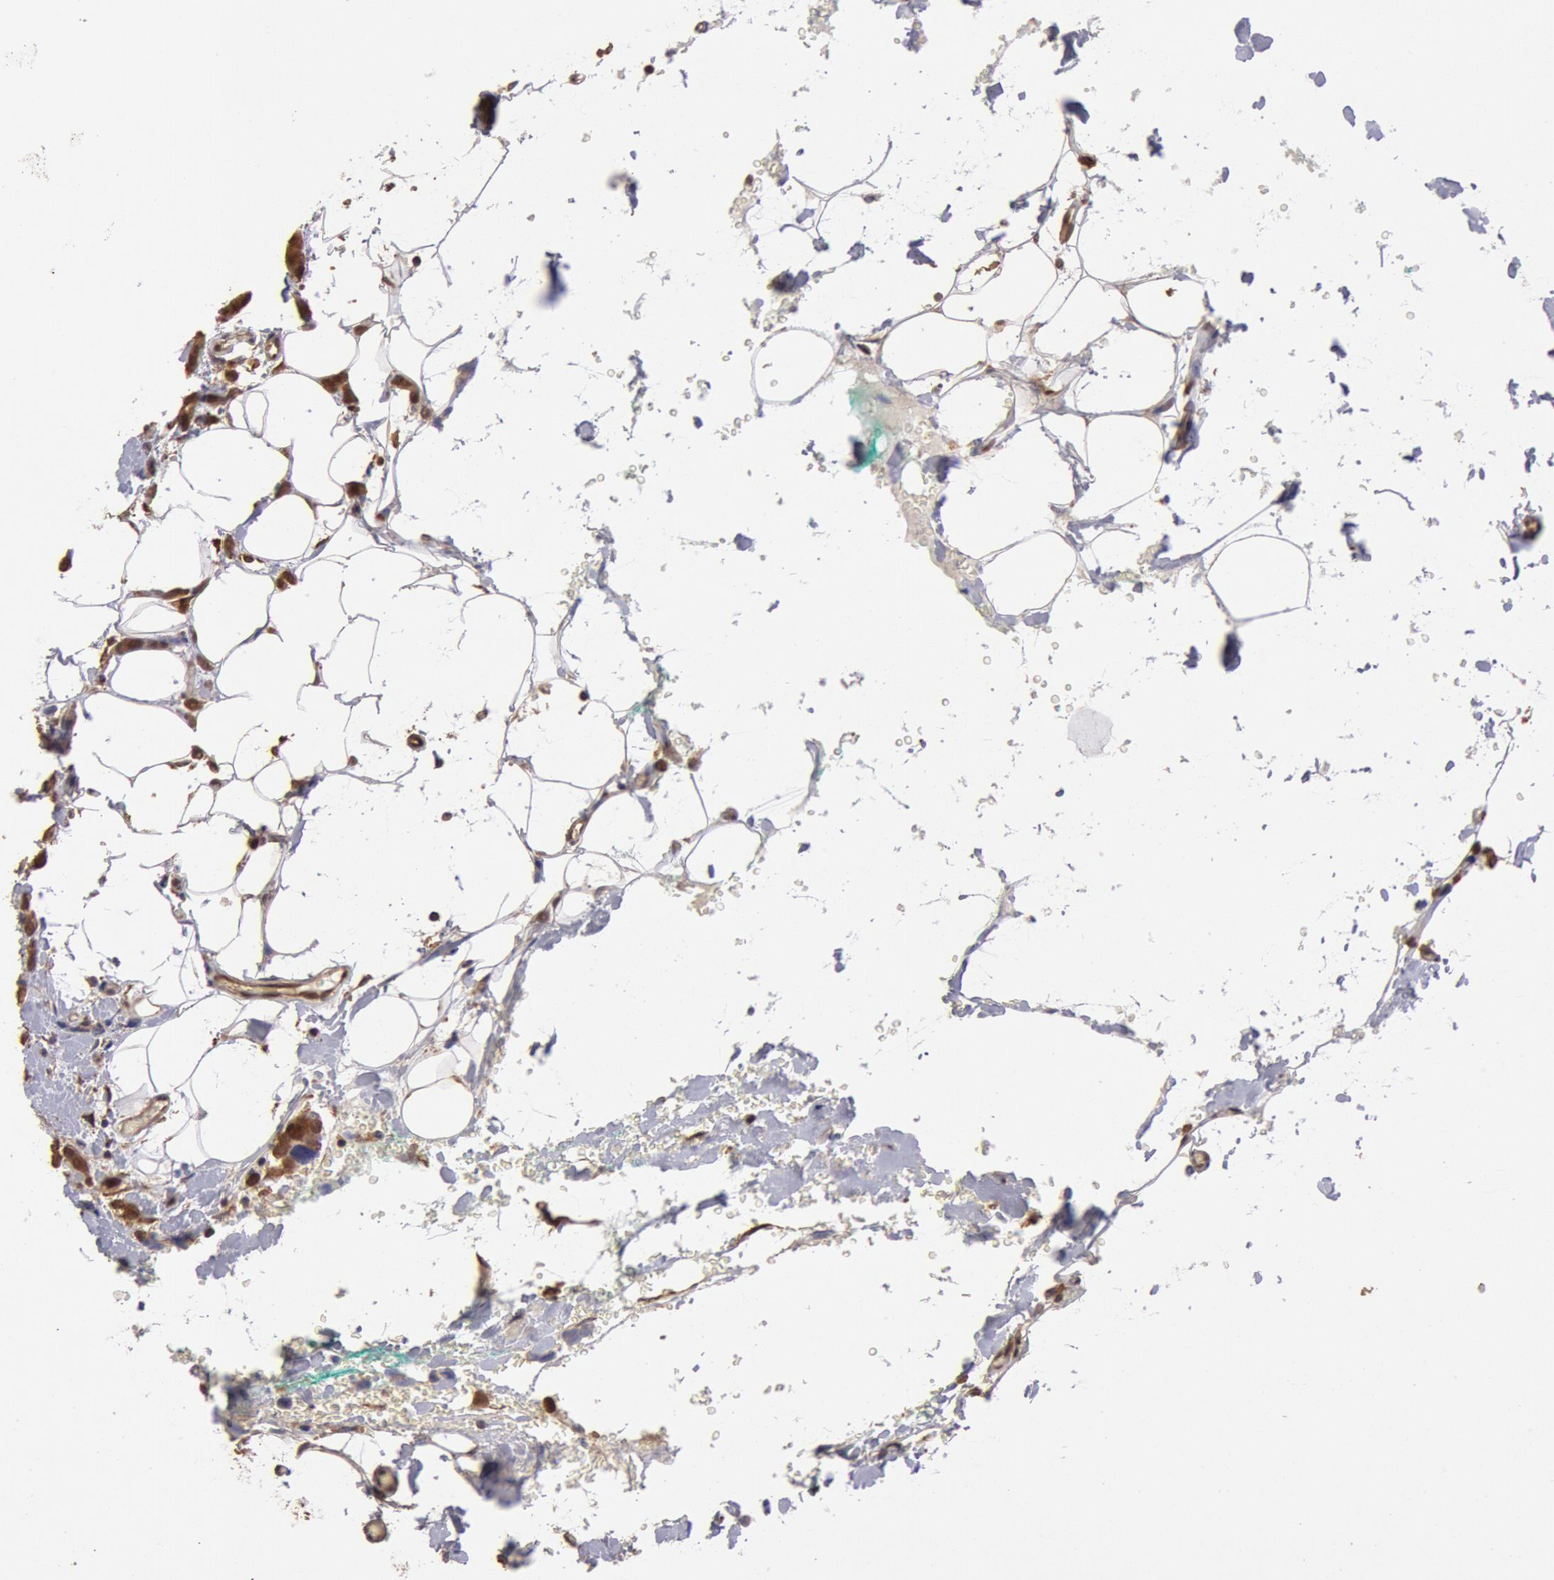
{"staining": {"intensity": "strong", "quantity": ">75%", "location": "cytoplasmic/membranous,nuclear"}, "tissue": "breast cancer", "cell_type": "Tumor cells", "image_type": "cancer", "snomed": [{"axis": "morphology", "description": "Lobular carcinoma"}, {"axis": "topography", "description": "Breast"}], "caption": "A high amount of strong cytoplasmic/membranous and nuclear staining is seen in approximately >75% of tumor cells in lobular carcinoma (breast) tissue.", "gene": "COMT", "patient": {"sex": "female", "age": 60}}